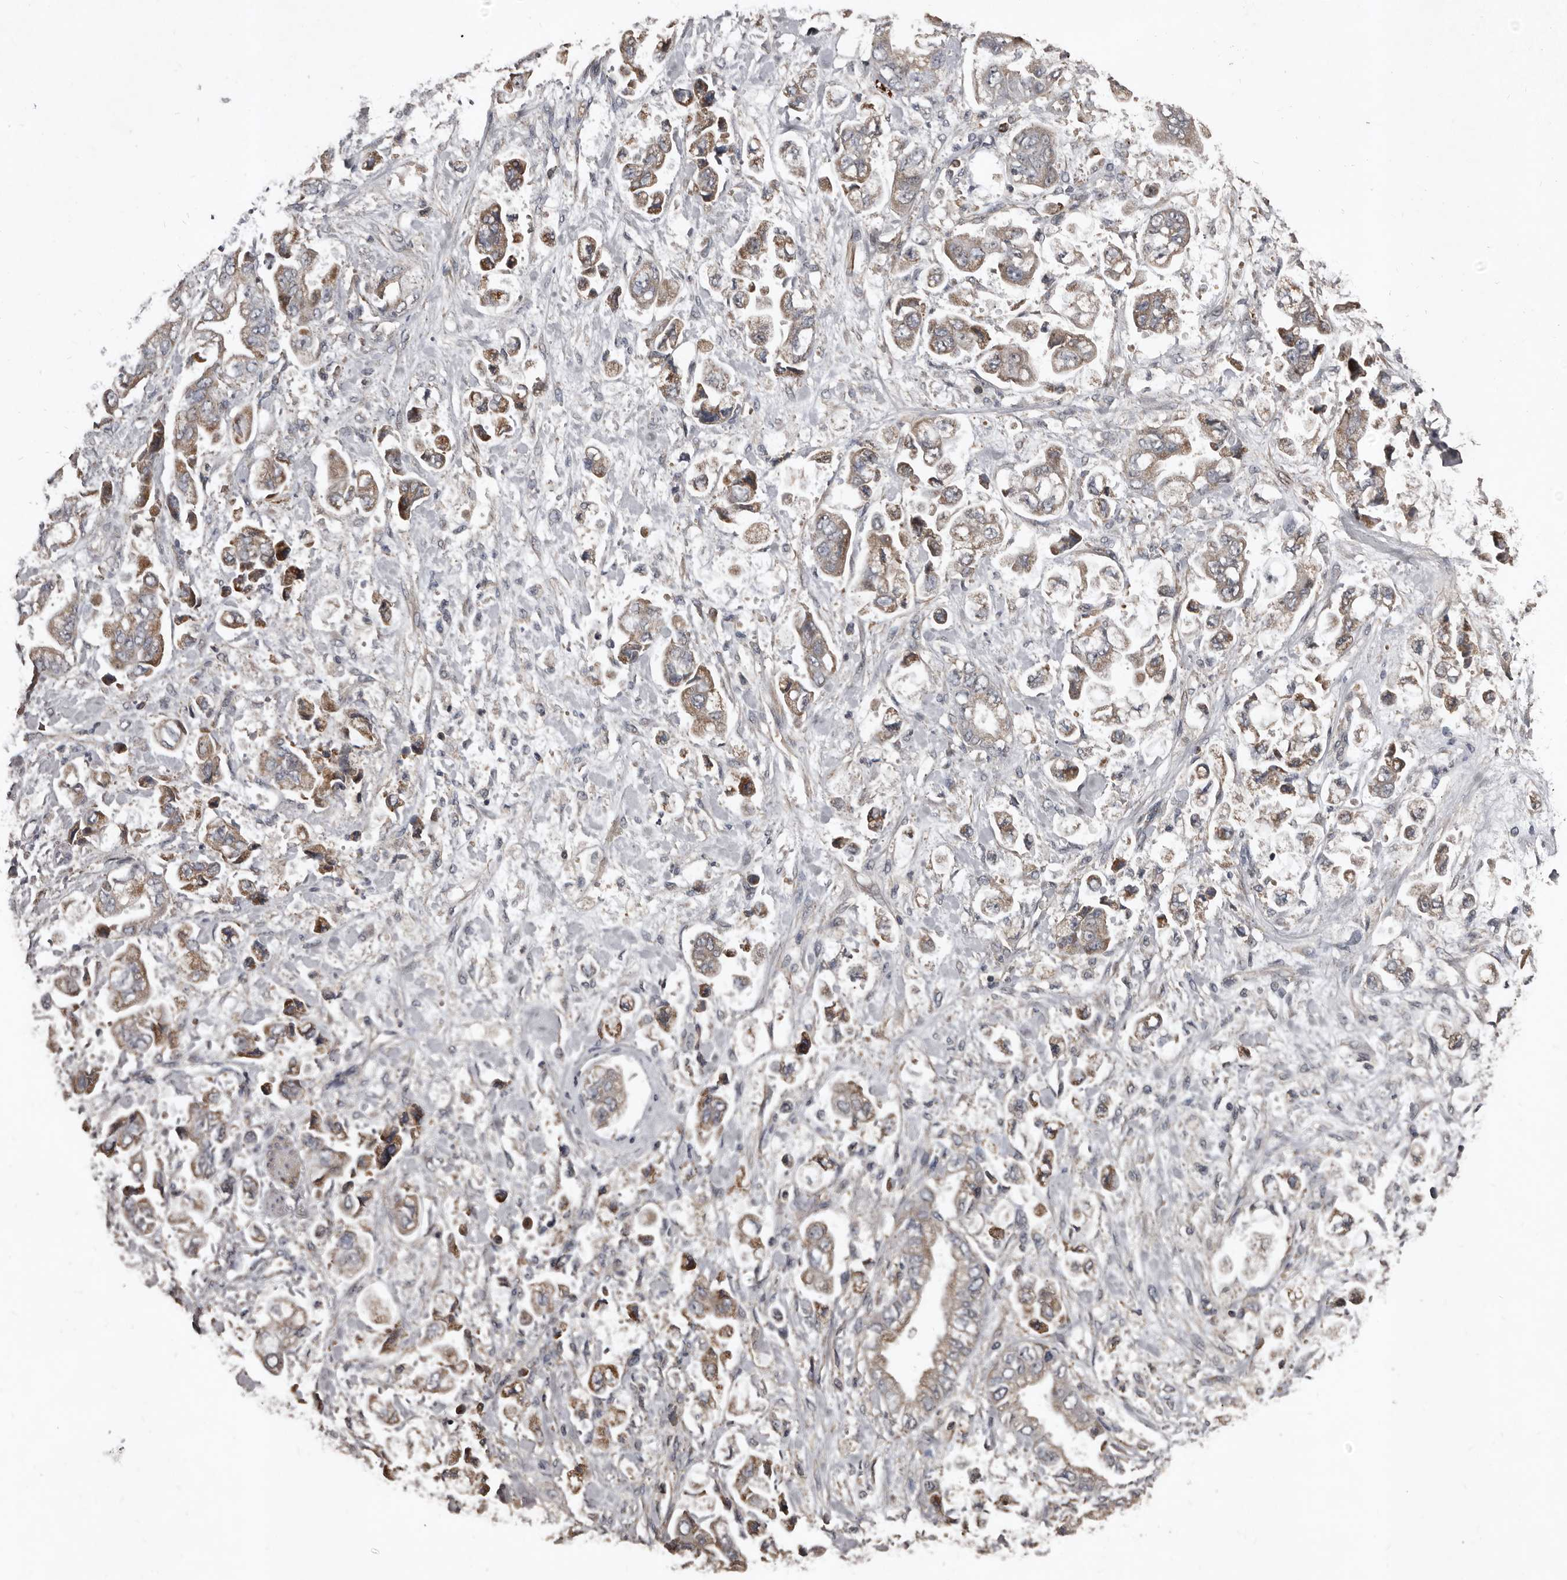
{"staining": {"intensity": "moderate", "quantity": "25%-75%", "location": "cytoplasmic/membranous"}, "tissue": "stomach cancer", "cell_type": "Tumor cells", "image_type": "cancer", "snomed": [{"axis": "morphology", "description": "Normal tissue, NOS"}, {"axis": "morphology", "description": "Adenocarcinoma, NOS"}, {"axis": "topography", "description": "Stomach"}], "caption": "High-magnification brightfield microscopy of stomach cancer stained with DAB (3,3'-diaminobenzidine) (brown) and counterstained with hematoxylin (blue). tumor cells exhibit moderate cytoplasmic/membranous expression is identified in about25%-75% of cells. Using DAB (3,3'-diaminobenzidine) (brown) and hematoxylin (blue) stains, captured at high magnification using brightfield microscopy.", "gene": "GREB1", "patient": {"sex": "male", "age": 62}}